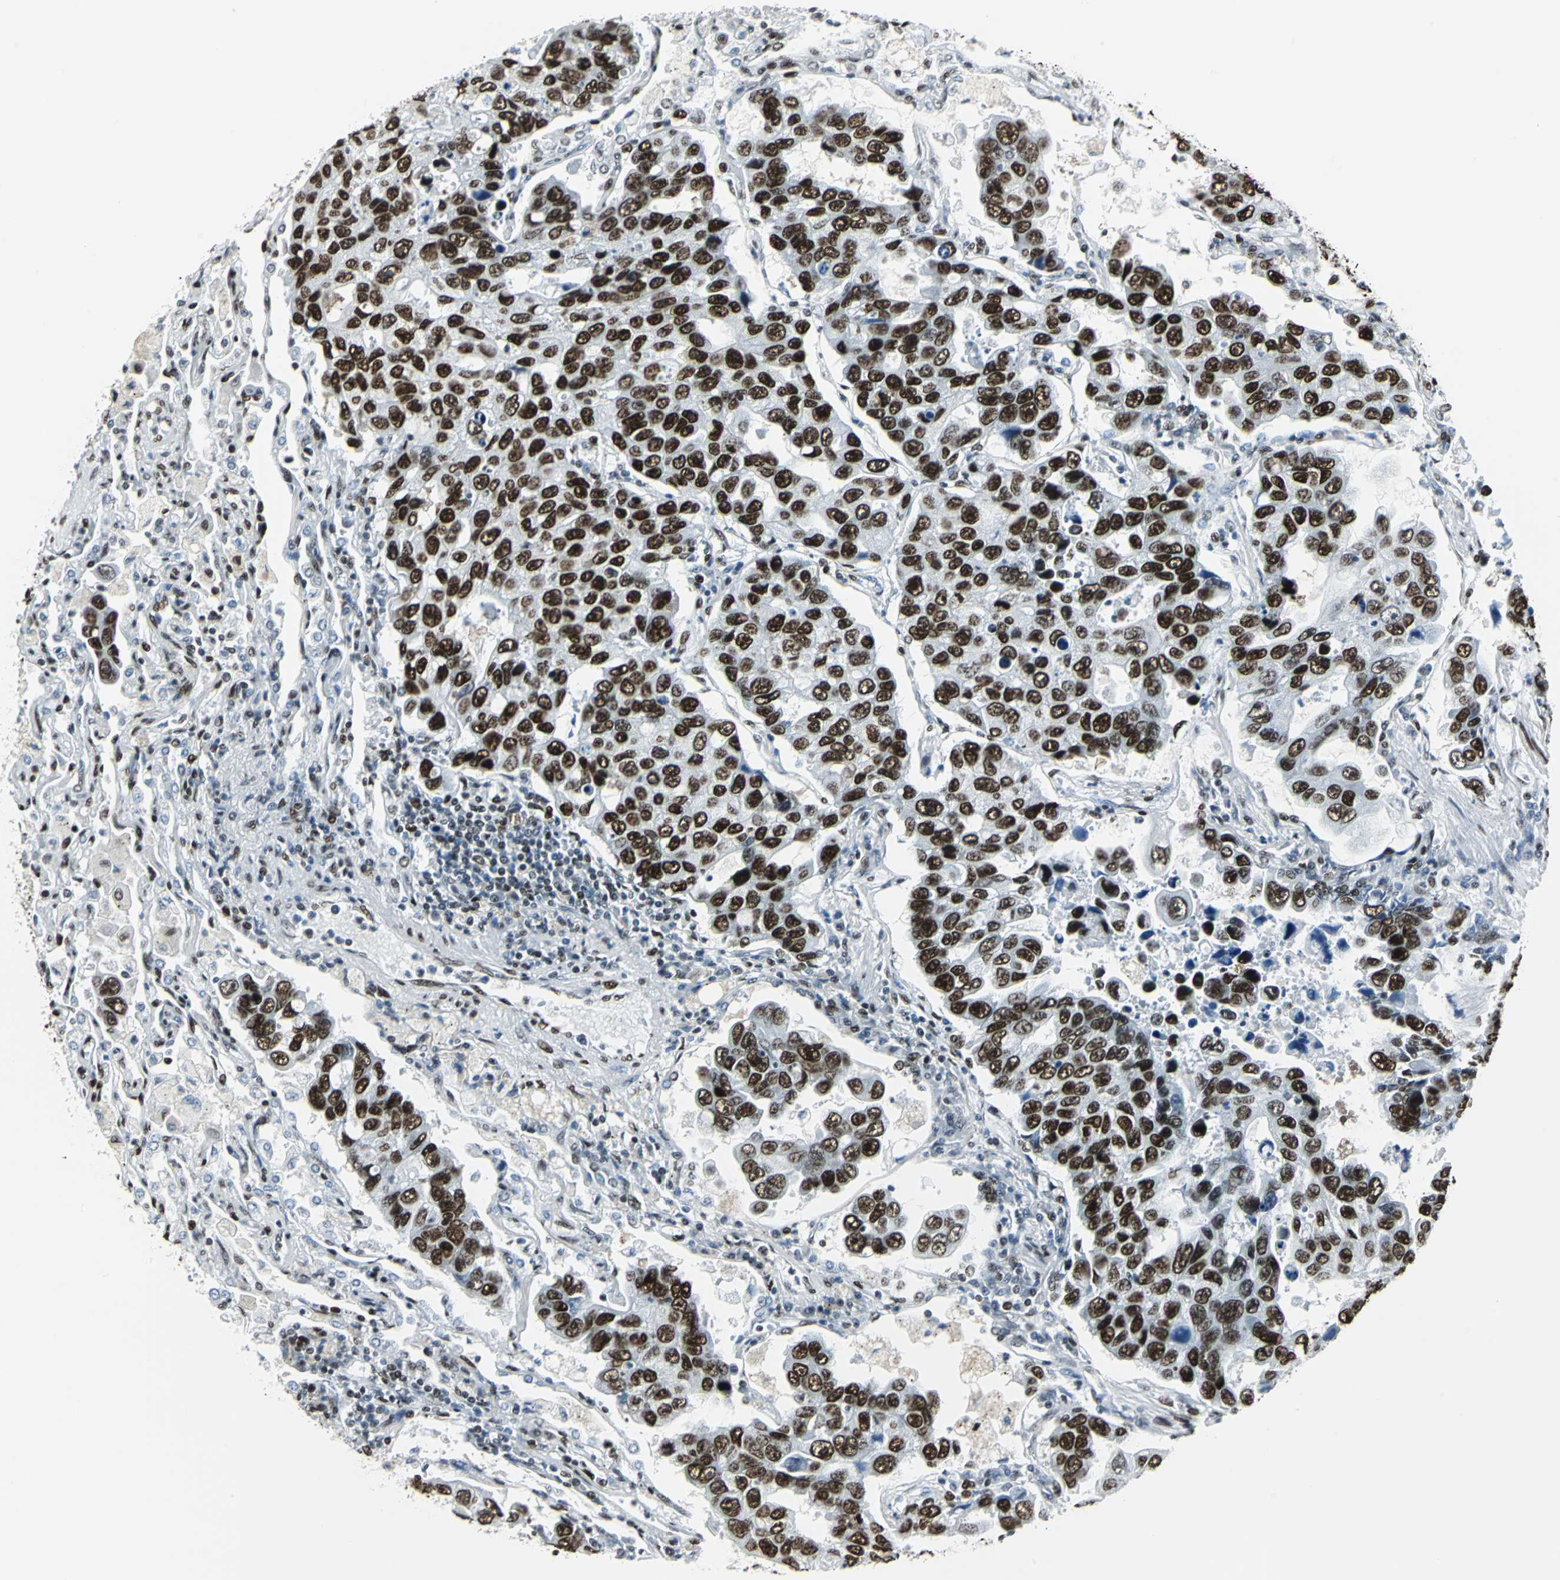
{"staining": {"intensity": "strong", "quantity": ">75%", "location": "nuclear"}, "tissue": "lung cancer", "cell_type": "Tumor cells", "image_type": "cancer", "snomed": [{"axis": "morphology", "description": "Adenocarcinoma, NOS"}, {"axis": "topography", "description": "Lung"}], "caption": "Immunohistochemical staining of human lung adenocarcinoma exhibits high levels of strong nuclear expression in about >75% of tumor cells. Nuclei are stained in blue.", "gene": "HDAC2", "patient": {"sex": "male", "age": 64}}